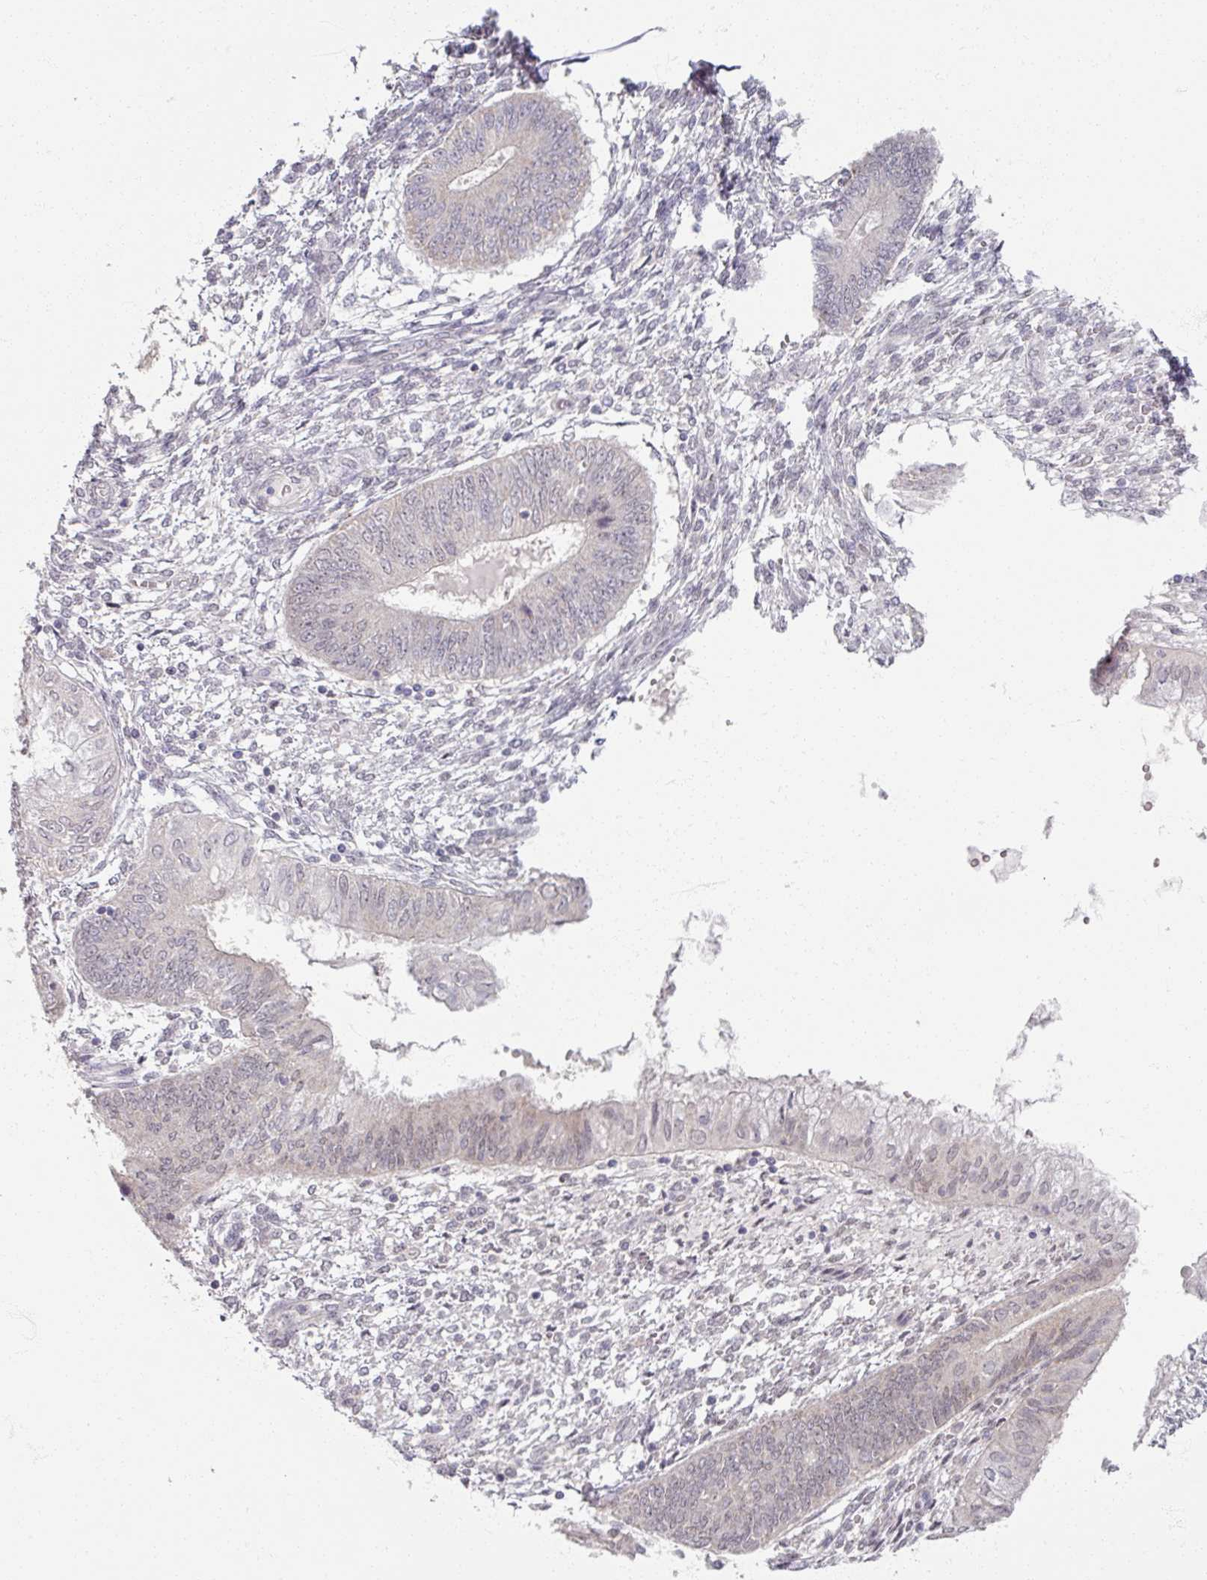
{"staining": {"intensity": "negative", "quantity": "none", "location": "none"}, "tissue": "endometrium", "cell_type": "Cells in endometrial stroma", "image_type": "normal", "snomed": [{"axis": "morphology", "description": "Normal tissue, NOS"}, {"axis": "topography", "description": "Endometrium"}], "caption": "This is an immunohistochemistry histopathology image of normal human endometrium. There is no expression in cells in endometrial stroma.", "gene": "SOX11", "patient": {"sex": "female", "age": 49}}